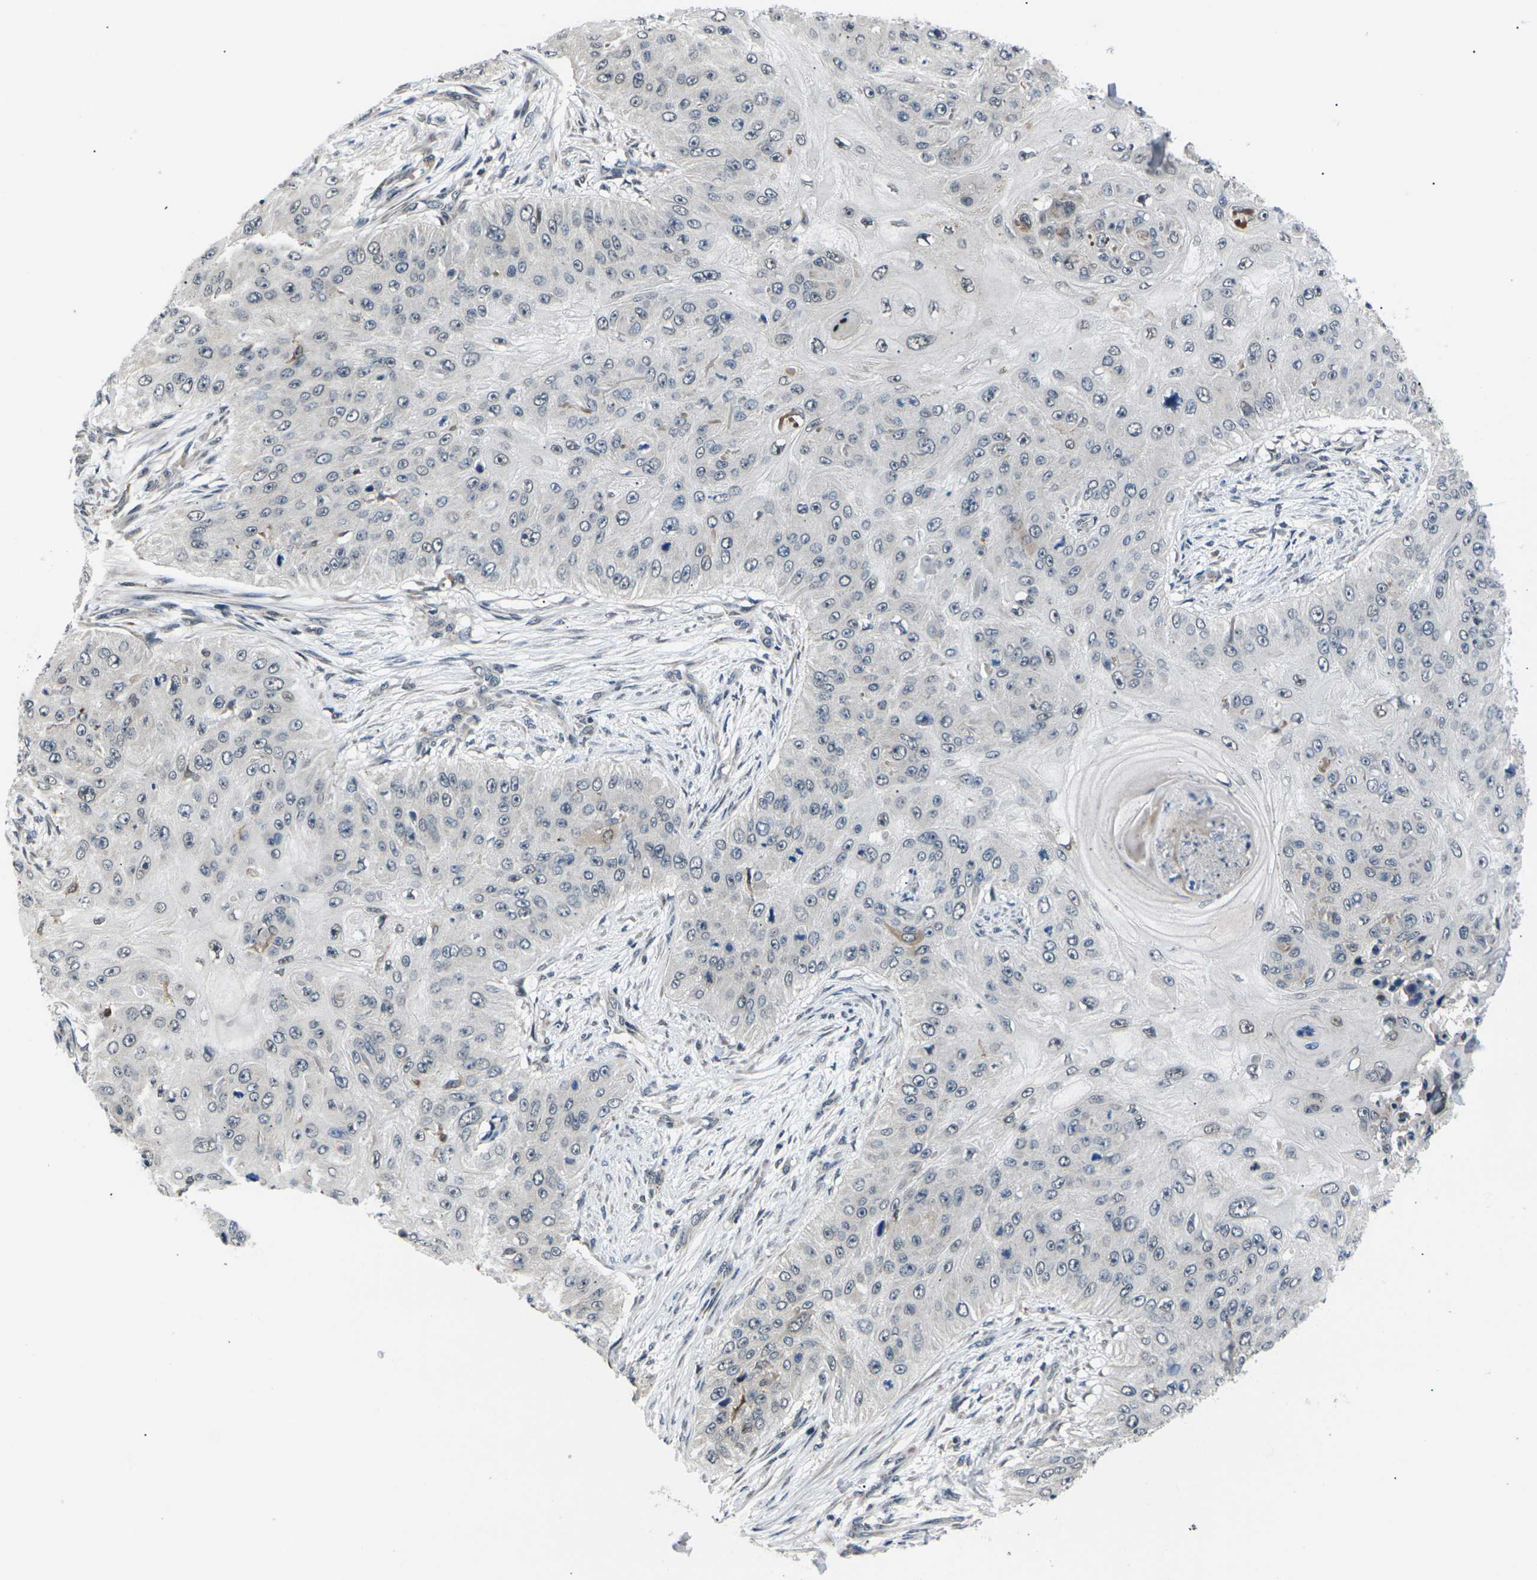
{"staining": {"intensity": "negative", "quantity": "none", "location": "none"}, "tissue": "skin cancer", "cell_type": "Tumor cells", "image_type": "cancer", "snomed": [{"axis": "morphology", "description": "Squamous cell carcinoma, NOS"}, {"axis": "topography", "description": "Skin"}], "caption": "Immunohistochemistry of squamous cell carcinoma (skin) shows no positivity in tumor cells. (DAB IHC visualized using brightfield microscopy, high magnification).", "gene": "RPS6KA3", "patient": {"sex": "female", "age": 80}}